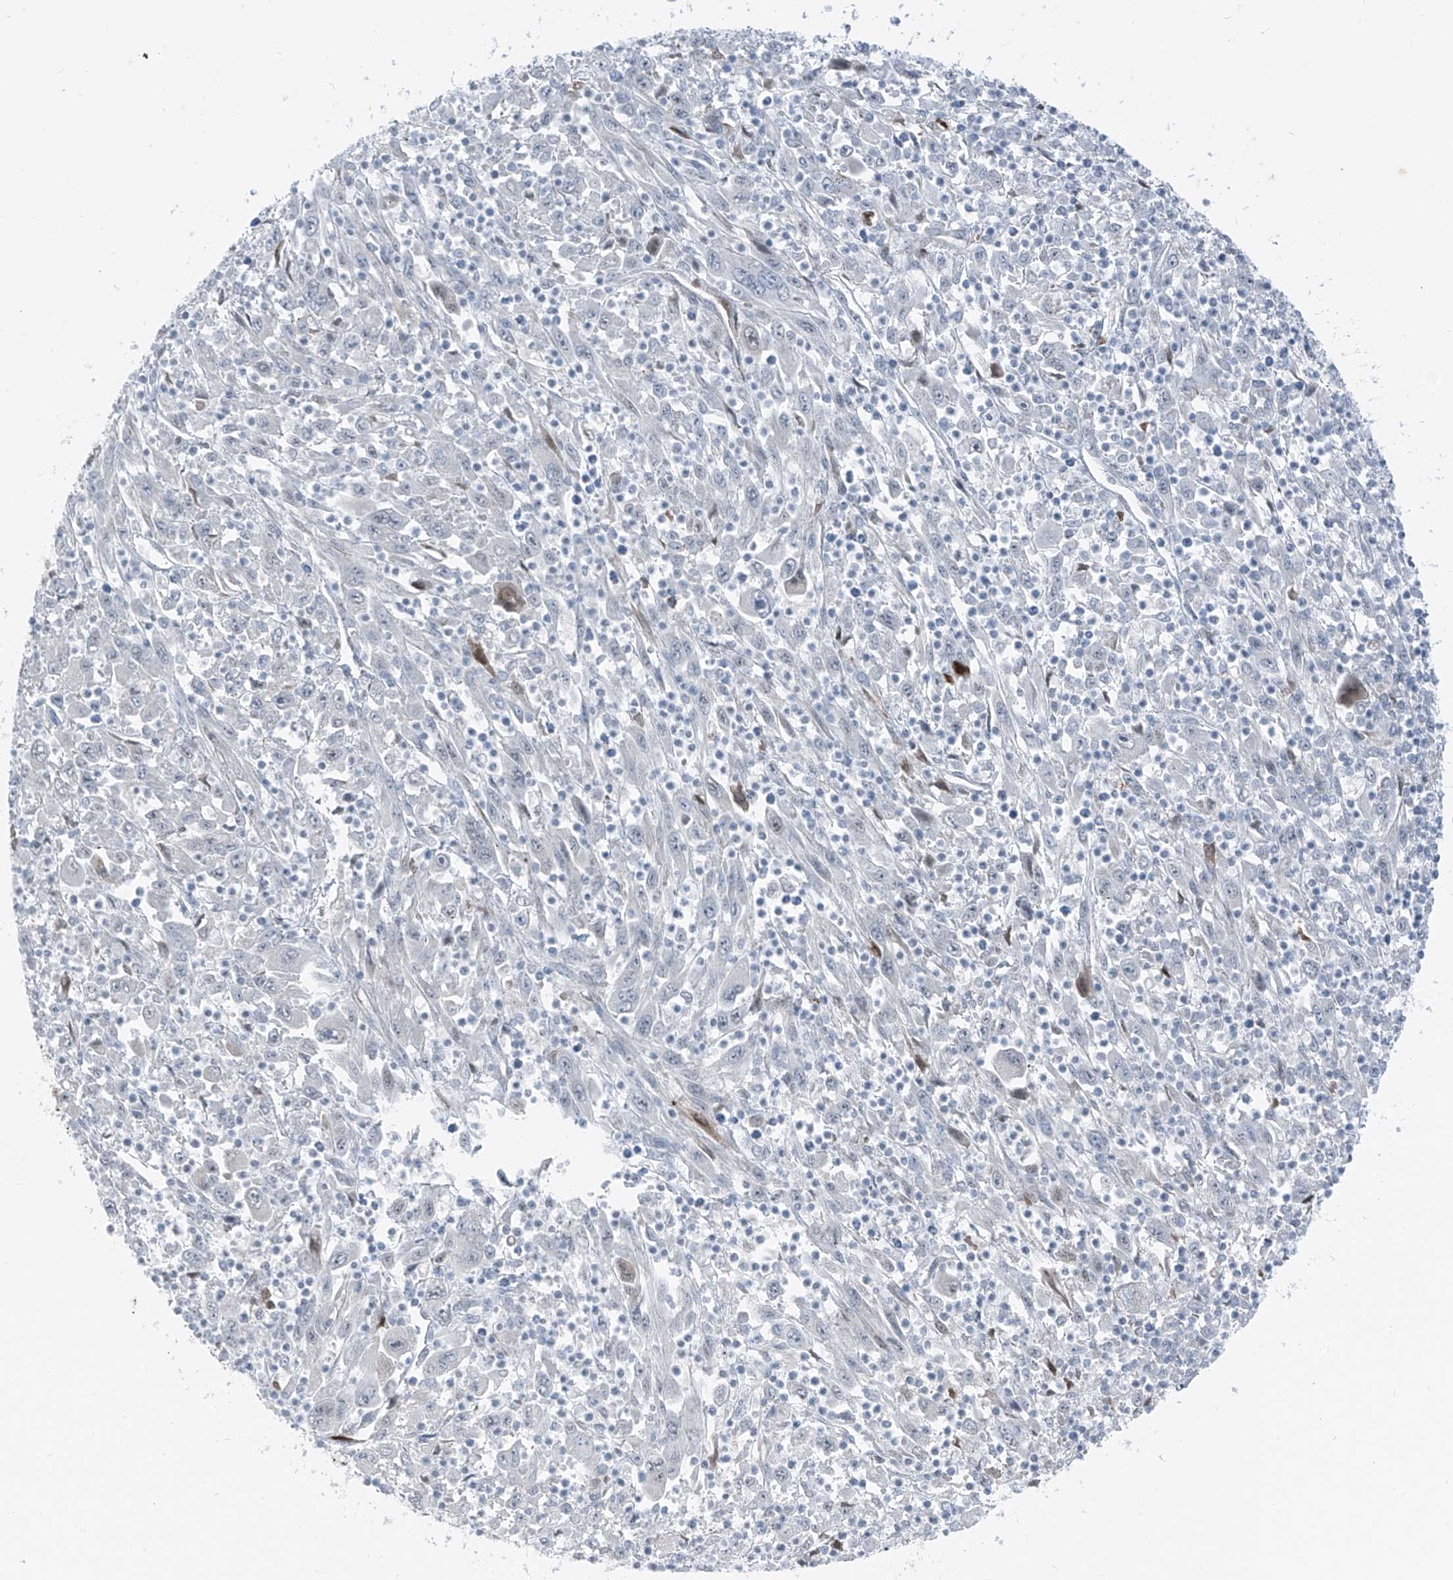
{"staining": {"intensity": "negative", "quantity": "none", "location": "none"}, "tissue": "melanoma", "cell_type": "Tumor cells", "image_type": "cancer", "snomed": [{"axis": "morphology", "description": "Malignant melanoma, Metastatic site"}, {"axis": "topography", "description": "Skin"}], "caption": "Tumor cells are negative for protein expression in human malignant melanoma (metastatic site).", "gene": "DYRK1B", "patient": {"sex": "female", "age": 56}}